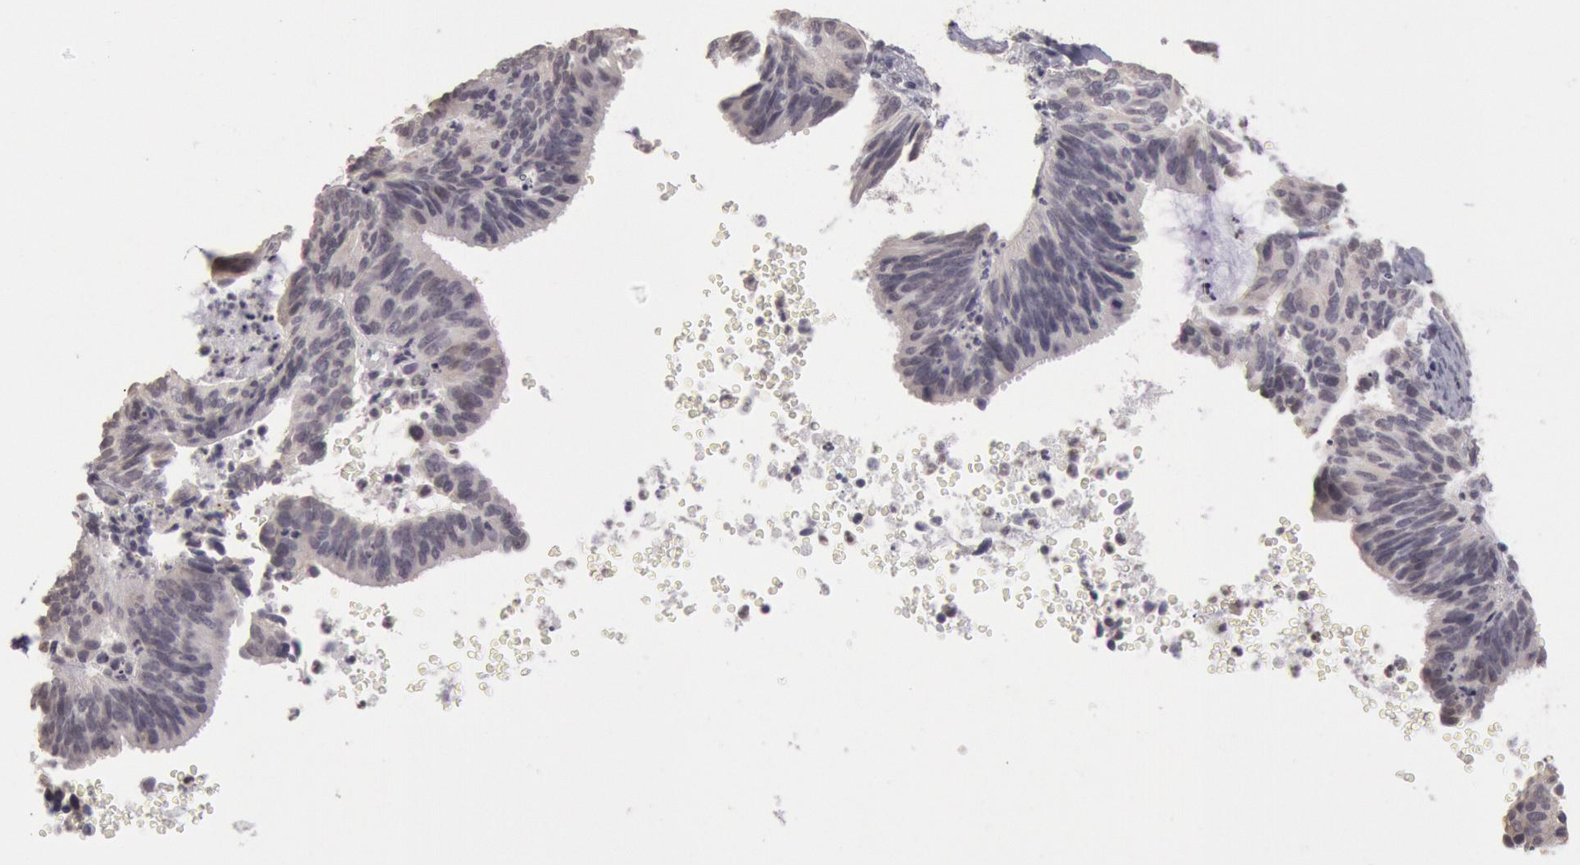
{"staining": {"intensity": "negative", "quantity": "none", "location": "none"}, "tissue": "ovarian cancer", "cell_type": "Tumor cells", "image_type": "cancer", "snomed": [{"axis": "morphology", "description": "Carcinoma, endometroid"}, {"axis": "topography", "description": "Ovary"}], "caption": "Immunohistochemical staining of human ovarian endometroid carcinoma displays no significant positivity in tumor cells.", "gene": "RIMBP3C", "patient": {"sex": "female", "age": 52}}